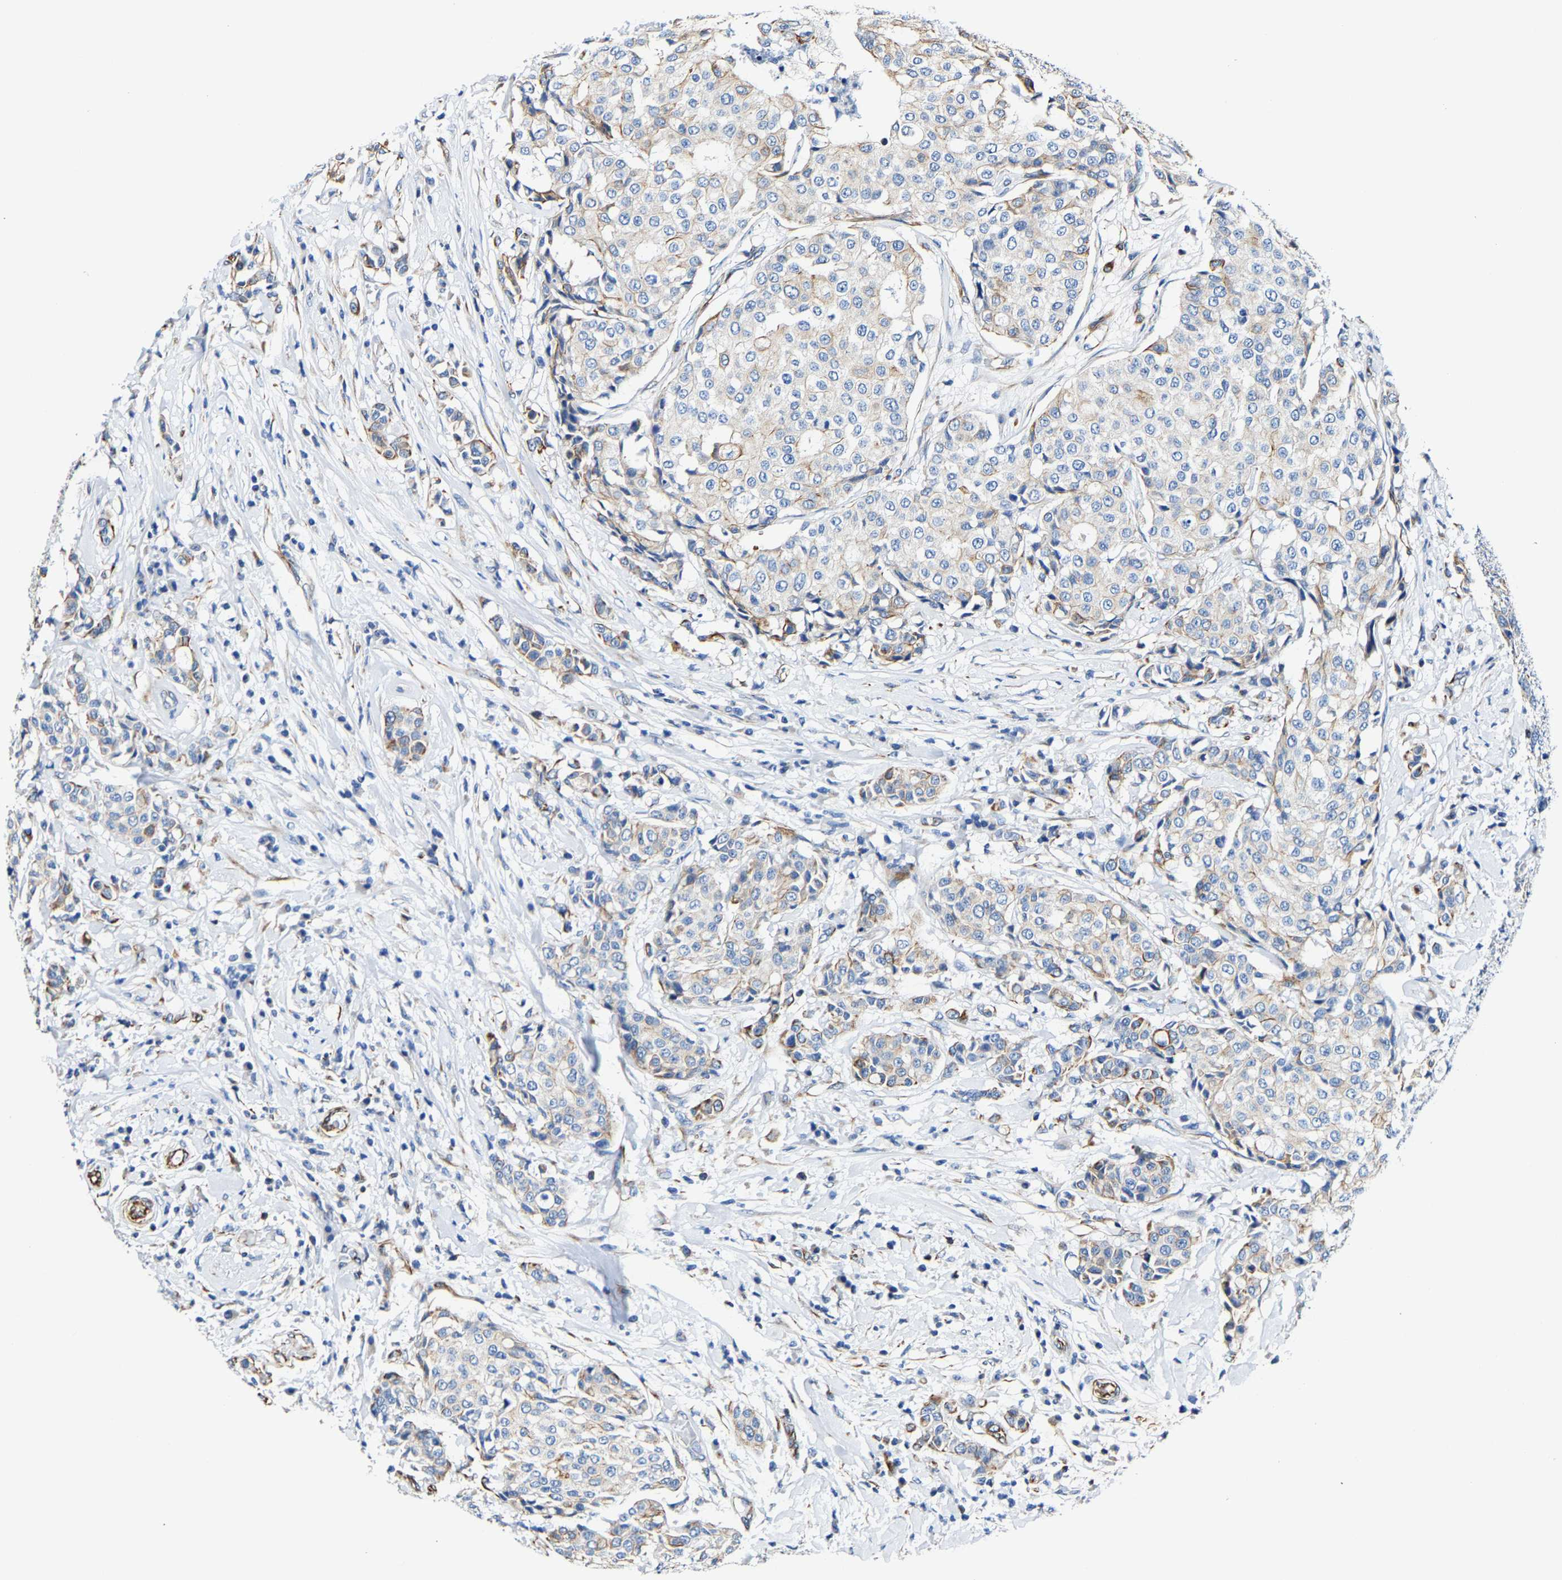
{"staining": {"intensity": "moderate", "quantity": "<25%", "location": "cytoplasmic/membranous"}, "tissue": "breast cancer", "cell_type": "Tumor cells", "image_type": "cancer", "snomed": [{"axis": "morphology", "description": "Duct carcinoma"}, {"axis": "topography", "description": "Breast"}], "caption": "Immunohistochemistry (DAB) staining of human breast cancer reveals moderate cytoplasmic/membranous protein positivity in about <25% of tumor cells.", "gene": "MMEL1", "patient": {"sex": "female", "age": 27}}